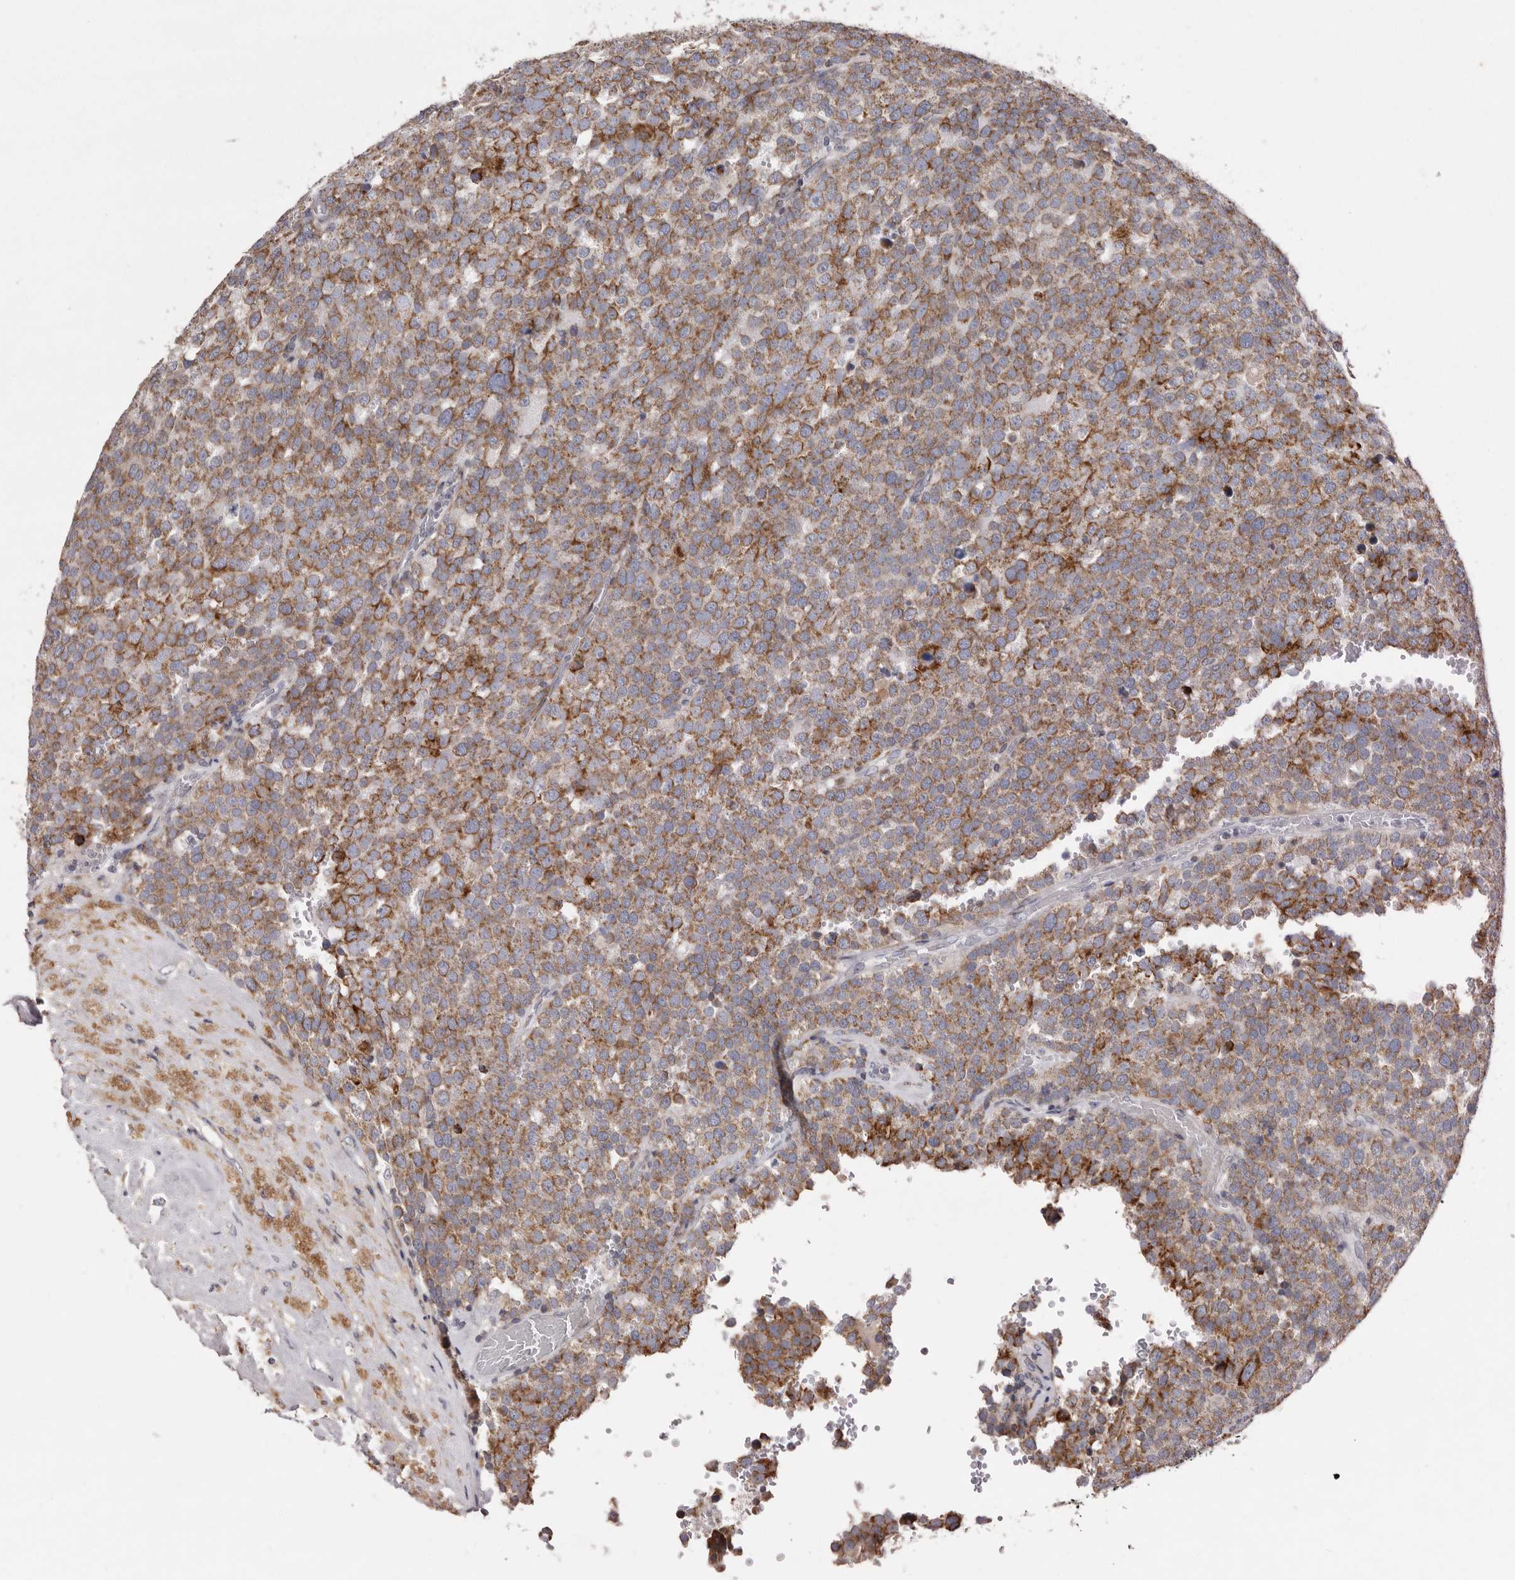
{"staining": {"intensity": "moderate", "quantity": "25%-75%", "location": "cytoplasmic/membranous"}, "tissue": "testis cancer", "cell_type": "Tumor cells", "image_type": "cancer", "snomed": [{"axis": "morphology", "description": "Seminoma, NOS"}, {"axis": "topography", "description": "Testis"}], "caption": "Immunohistochemistry (IHC) micrograph of human testis cancer (seminoma) stained for a protein (brown), which exhibits medium levels of moderate cytoplasmic/membranous positivity in about 25%-75% of tumor cells.", "gene": "TIMM17B", "patient": {"sex": "male", "age": 71}}